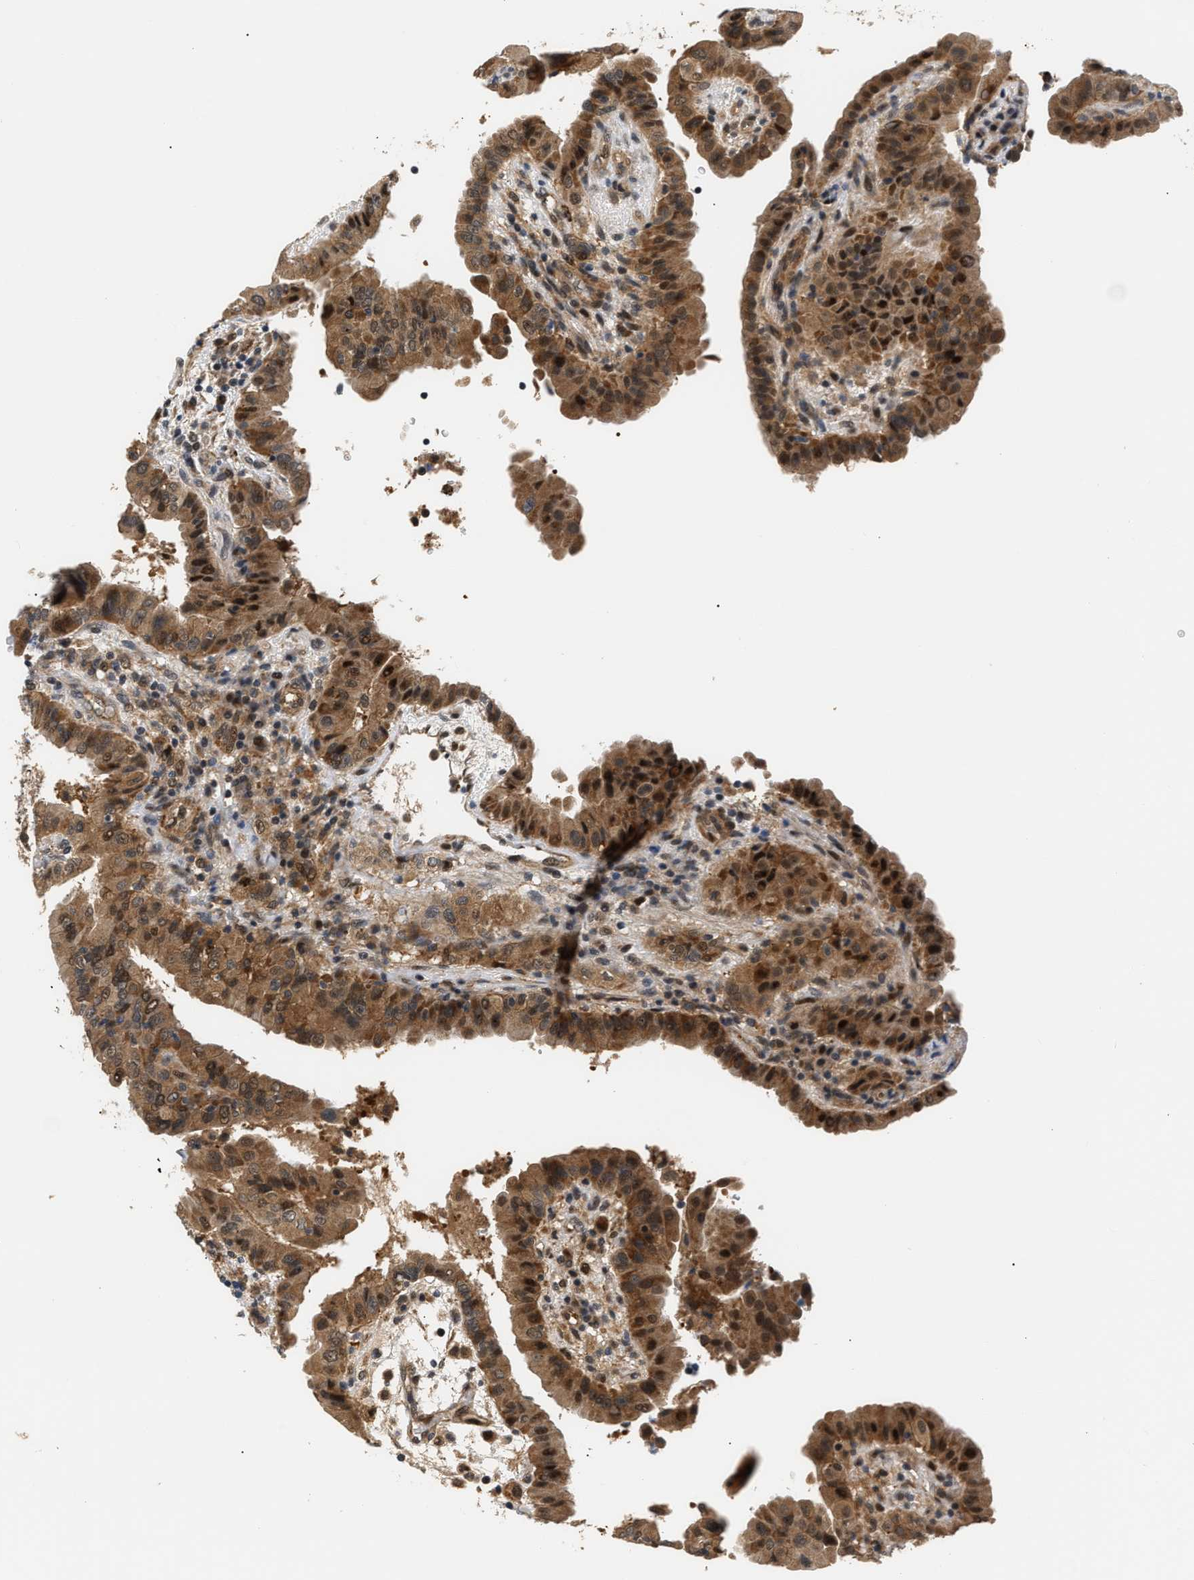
{"staining": {"intensity": "strong", "quantity": ">75%", "location": "cytoplasmic/membranous,nuclear"}, "tissue": "thyroid cancer", "cell_type": "Tumor cells", "image_type": "cancer", "snomed": [{"axis": "morphology", "description": "Papillary adenocarcinoma, NOS"}, {"axis": "topography", "description": "Thyroid gland"}], "caption": "Thyroid cancer (papillary adenocarcinoma) was stained to show a protein in brown. There is high levels of strong cytoplasmic/membranous and nuclear staining in approximately >75% of tumor cells. (brown staining indicates protein expression, while blue staining denotes nuclei).", "gene": "LARP6", "patient": {"sex": "male", "age": 33}}